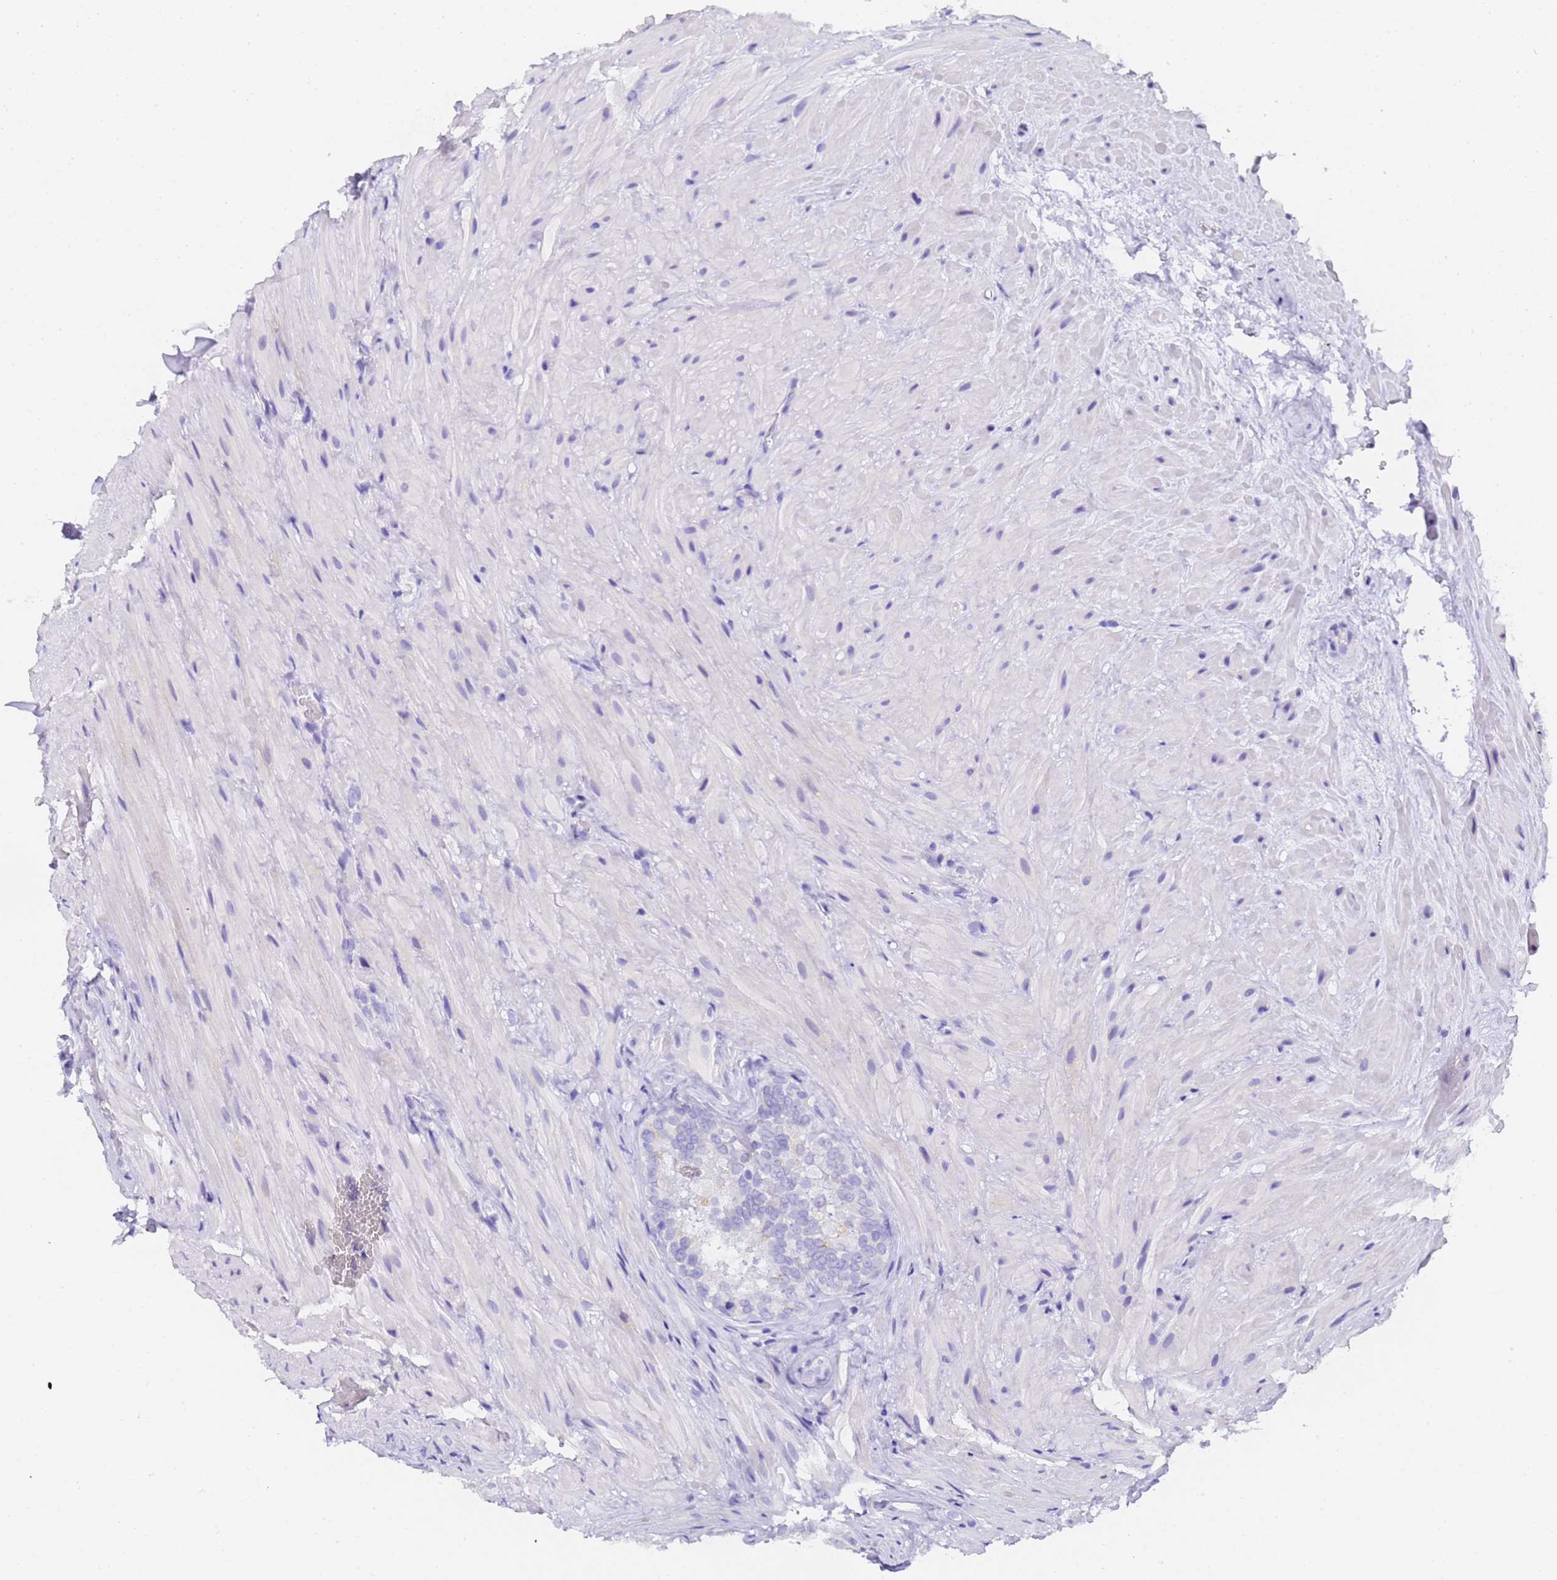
{"staining": {"intensity": "negative", "quantity": "none", "location": "none"}, "tissue": "seminal vesicle", "cell_type": "Glandular cells", "image_type": "normal", "snomed": [{"axis": "morphology", "description": "Normal tissue, NOS"}, {"axis": "topography", "description": "Seminal veicle"}], "caption": "High magnification brightfield microscopy of benign seminal vesicle stained with DAB (brown) and counterstained with hematoxylin (blue): glandular cells show no significant positivity. (Brightfield microscopy of DAB IHC at high magnification).", "gene": "GABRA1", "patient": {"sex": "male", "age": 62}}